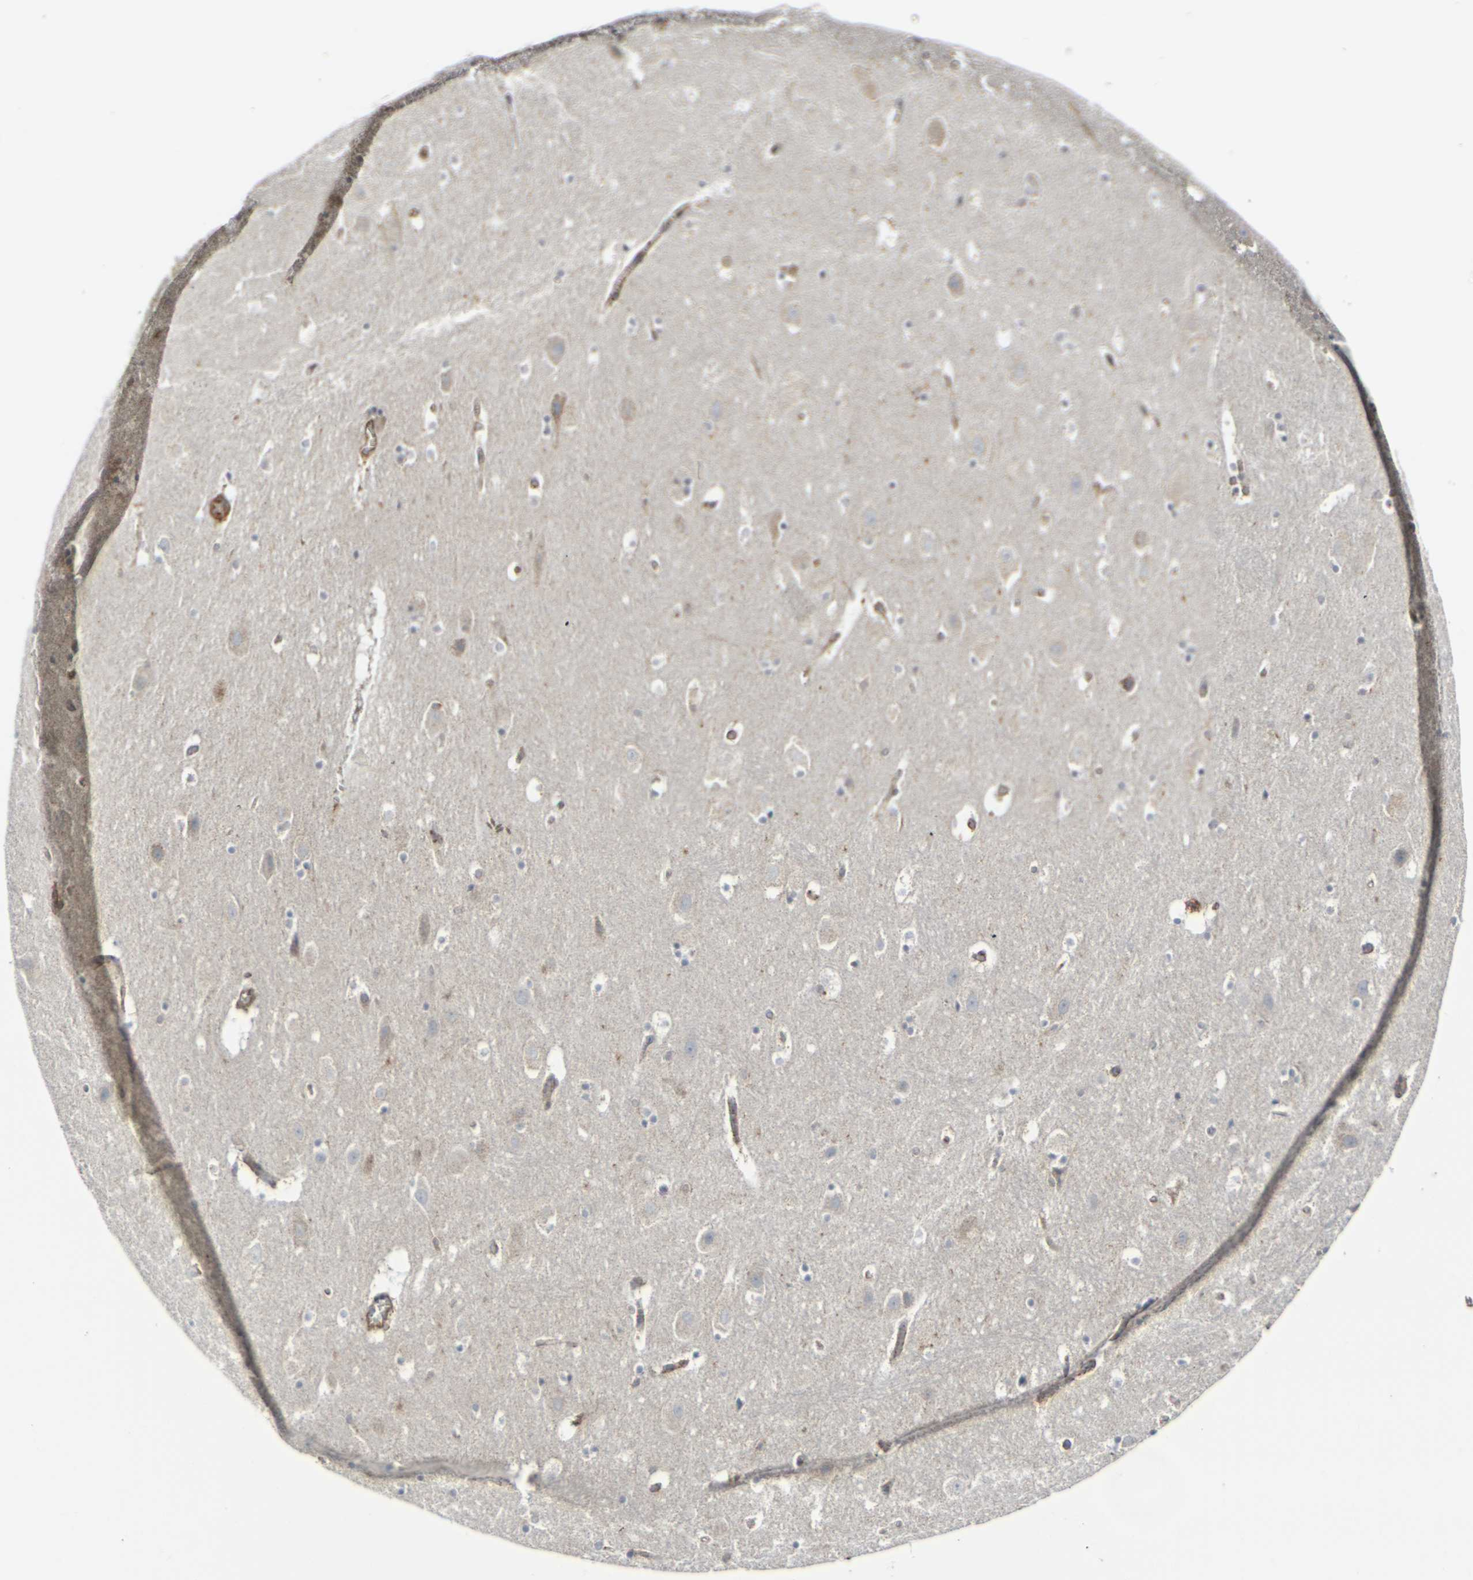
{"staining": {"intensity": "negative", "quantity": "none", "location": "none"}, "tissue": "hippocampus", "cell_type": "Glial cells", "image_type": "normal", "snomed": [{"axis": "morphology", "description": "Normal tissue, NOS"}, {"axis": "topography", "description": "Hippocampus"}], "caption": "Immunohistochemical staining of unremarkable hippocampus reveals no significant expression in glial cells.", "gene": "MYOF", "patient": {"sex": "male", "age": 45}}